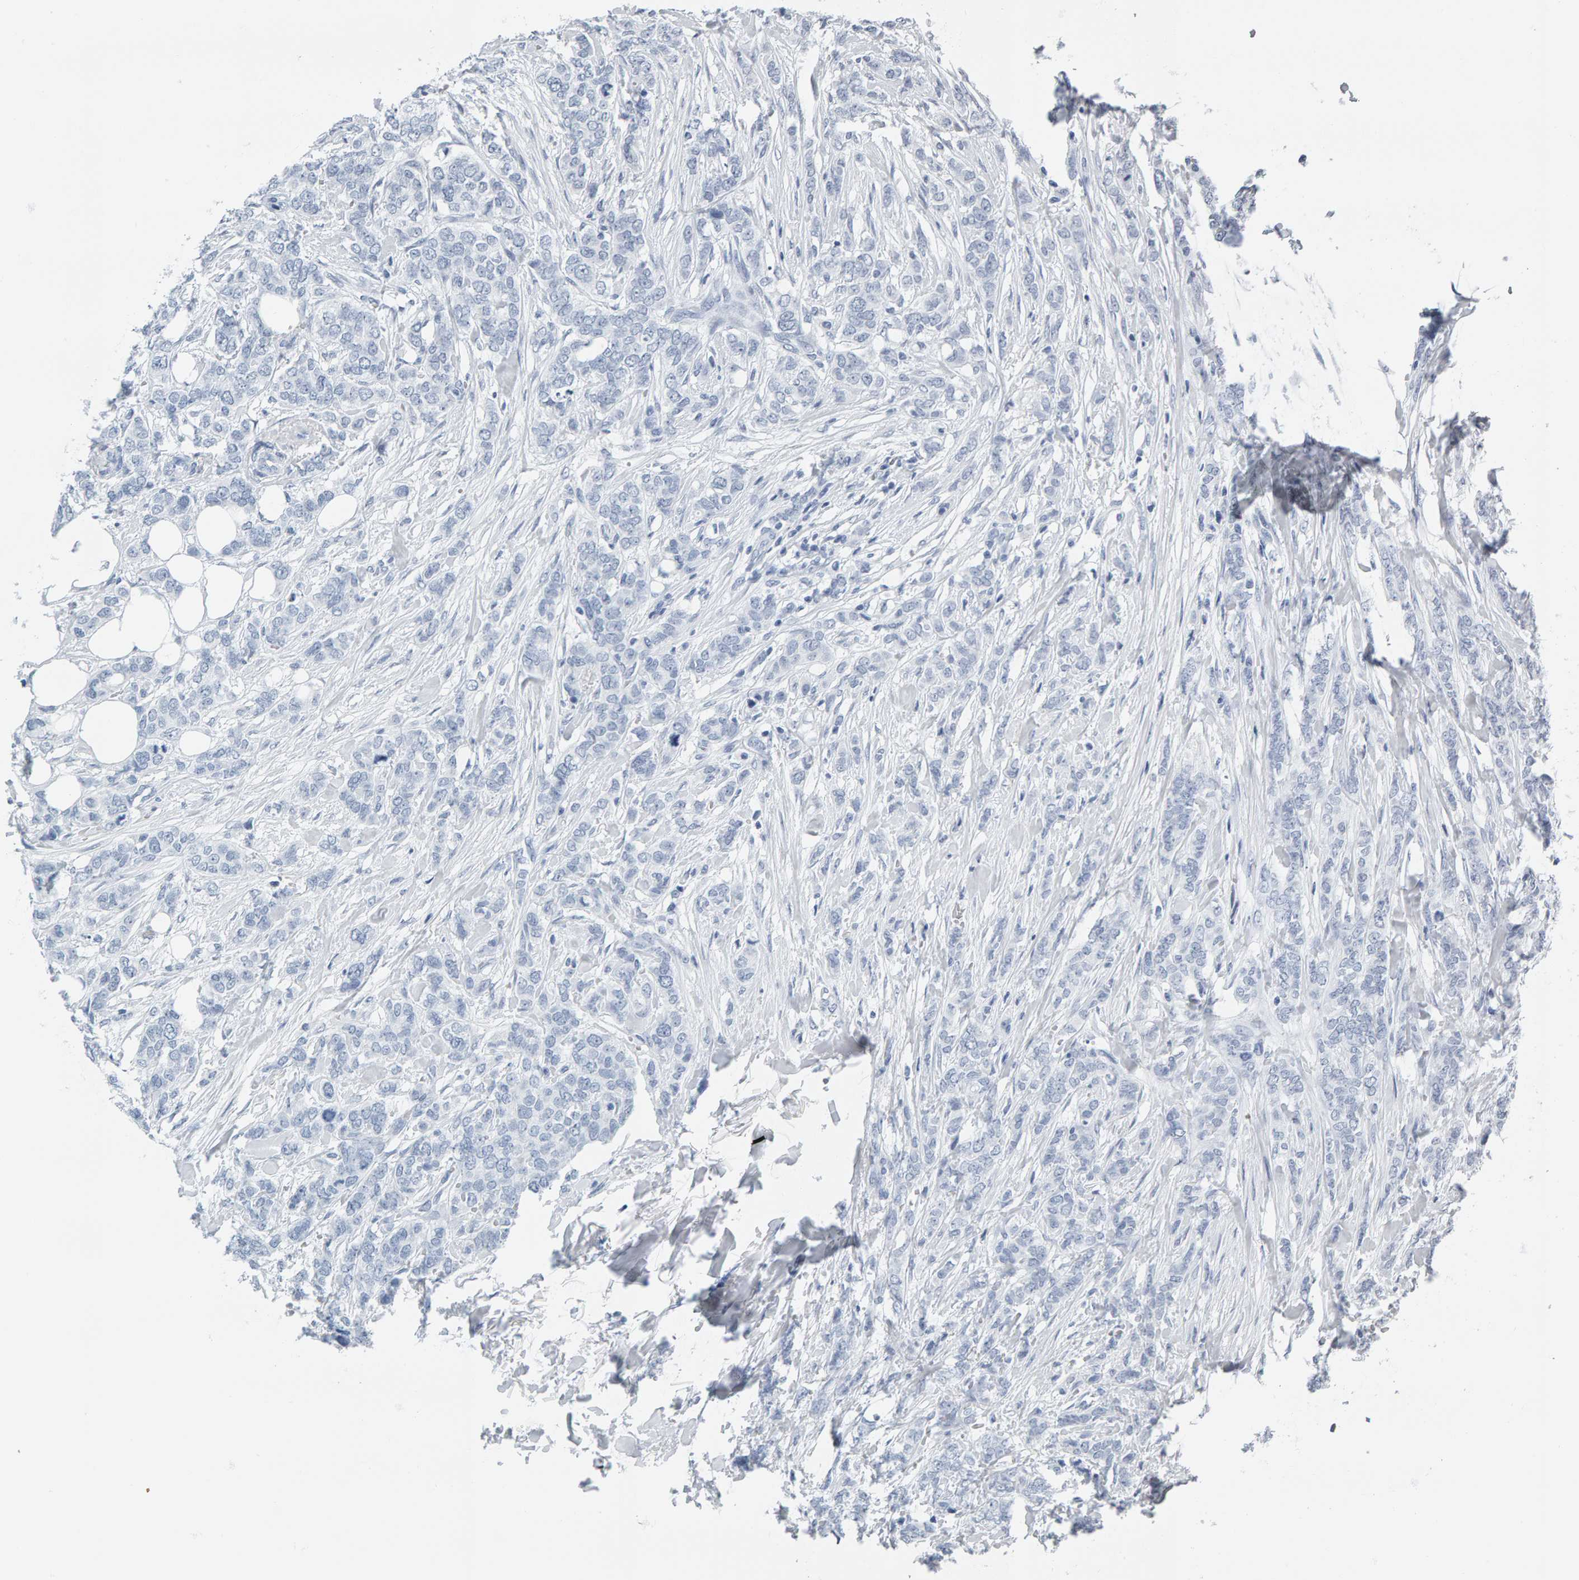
{"staining": {"intensity": "negative", "quantity": "none", "location": "none"}, "tissue": "breast cancer", "cell_type": "Tumor cells", "image_type": "cancer", "snomed": [{"axis": "morphology", "description": "Lobular carcinoma"}, {"axis": "topography", "description": "Skin"}, {"axis": "topography", "description": "Breast"}], "caption": "The immunohistochemistry (IHC) photomicrograph has no significant expression in tumor cells of breast cancer tissue. Nuclei are stained in blue.", "gene": "SPACA3", "patient": {"sex": "female", "age": 46}}